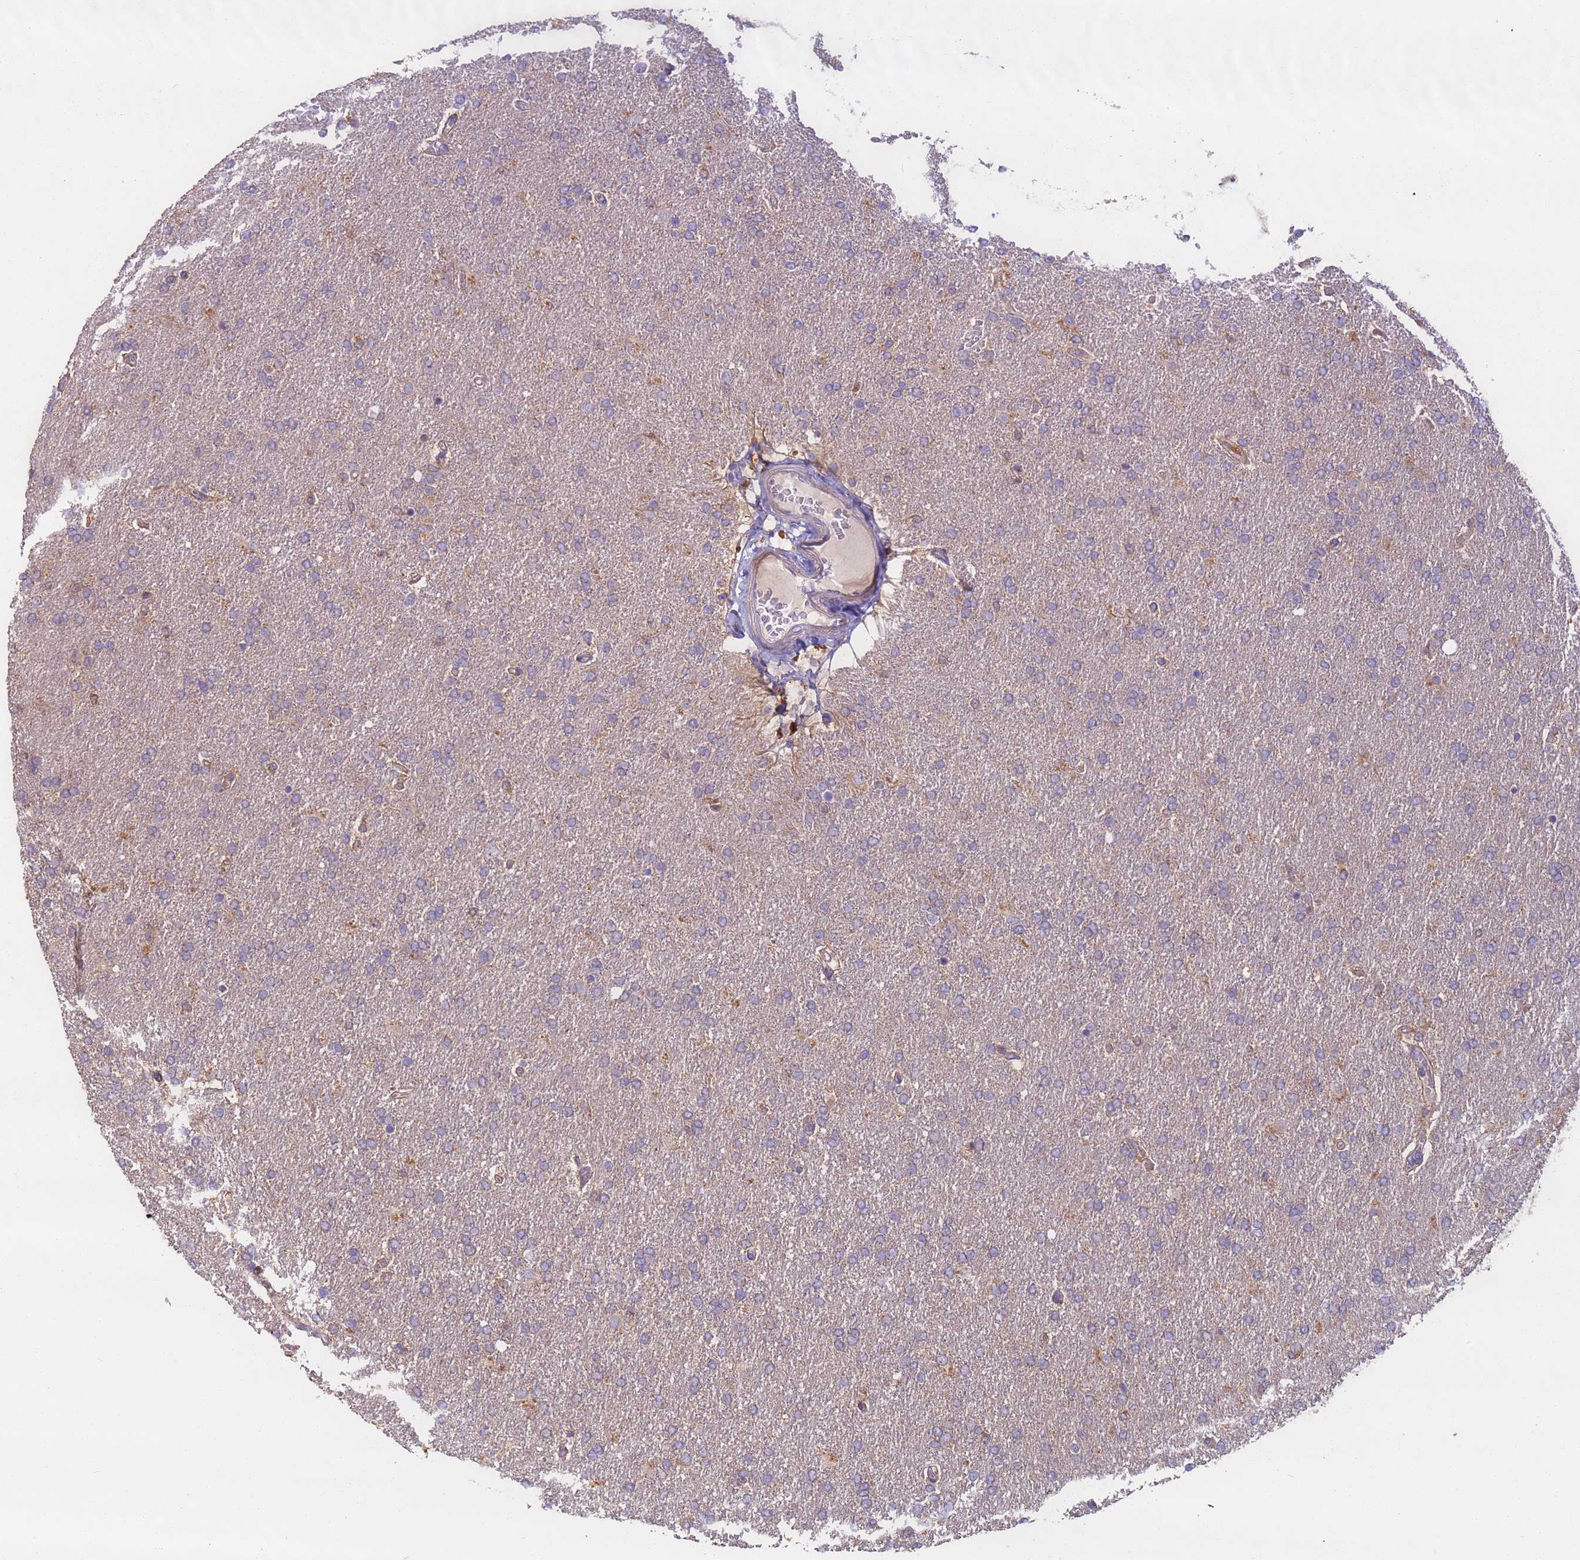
{"staining": {"intensity": "negative", "quantity": "none", "location": "none"}, "tissue": "glioma", "cell_type": "Tumor cells", "image_type": "cancer", "snomed": [{"axis": "morphology", "description": "Glioma, malignant, High grade"}, {"axis": "topography", "description": "Brain"}], "caption": "Immunohistochemistry photomicrograph of neoplastic tissue: malignant glioma (high-grade) stained with DAB (3,3'-diaminobenzidine) shows no significant protein positivity in tumor cells.", "gene": "TIGAR", "patient": {"sex": "male", "age": 72}}